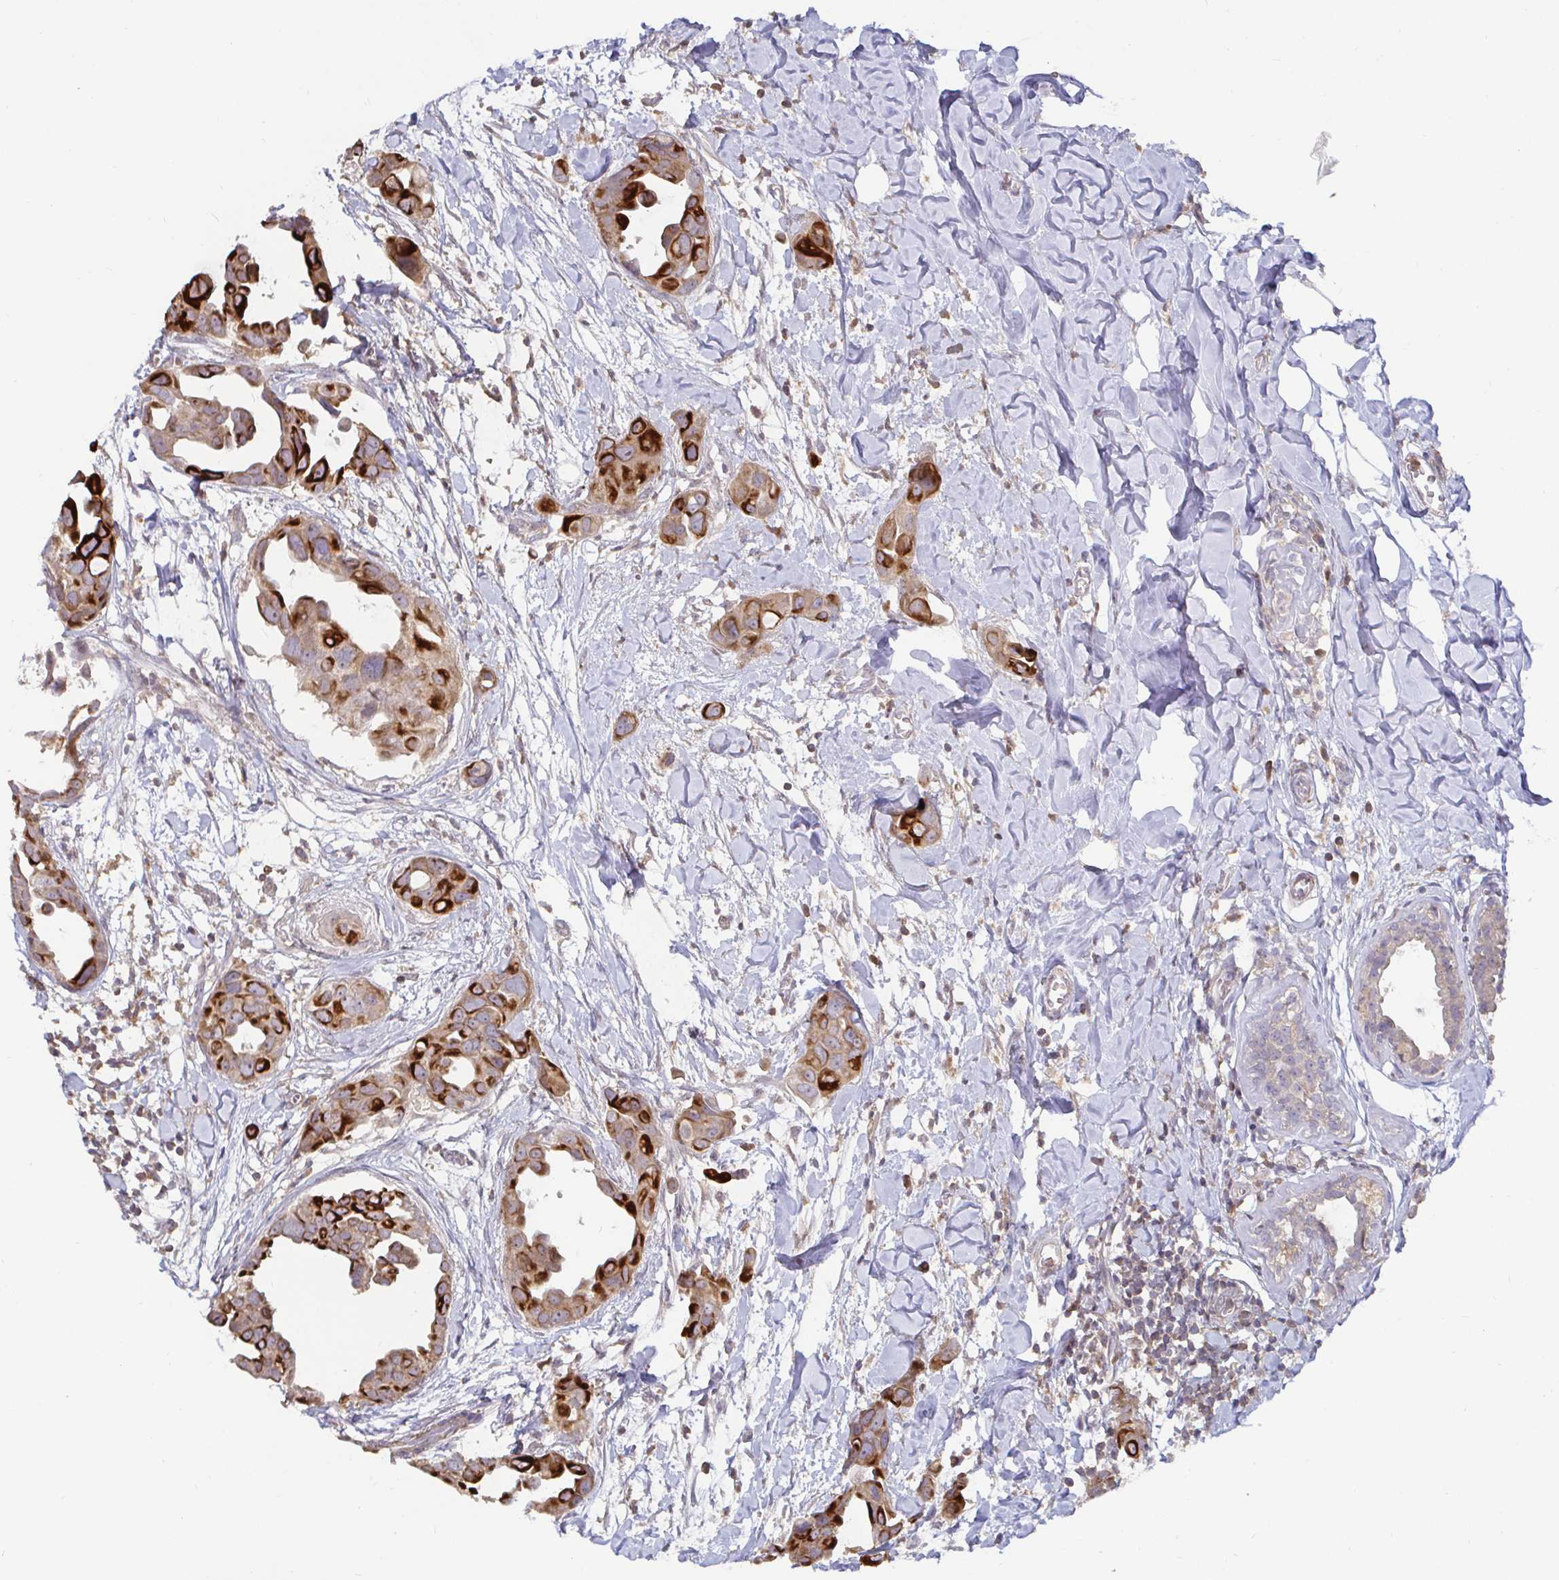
{"staining": {"intensity": "strong", "quantity": "25%-75%", "location": "cytoplasmic/membranous"}, "tissue": "breast cancer", "cell_type": "Tumor cells", "image_type": "cancer", "snomed": [{"axis": "morphology", "description": "Duct carcinoma"}, {"axis": "topography", "description": "Breast"}], "caption": "A high amount of strong cytoplasmic/membranous staining is appreciated in about 25%-75% of tumor cells in breast cancer (invasive ductal carcinoma) tissue.", "gene": "CDH18", "patient": {"sex": "female", "age": 38}}